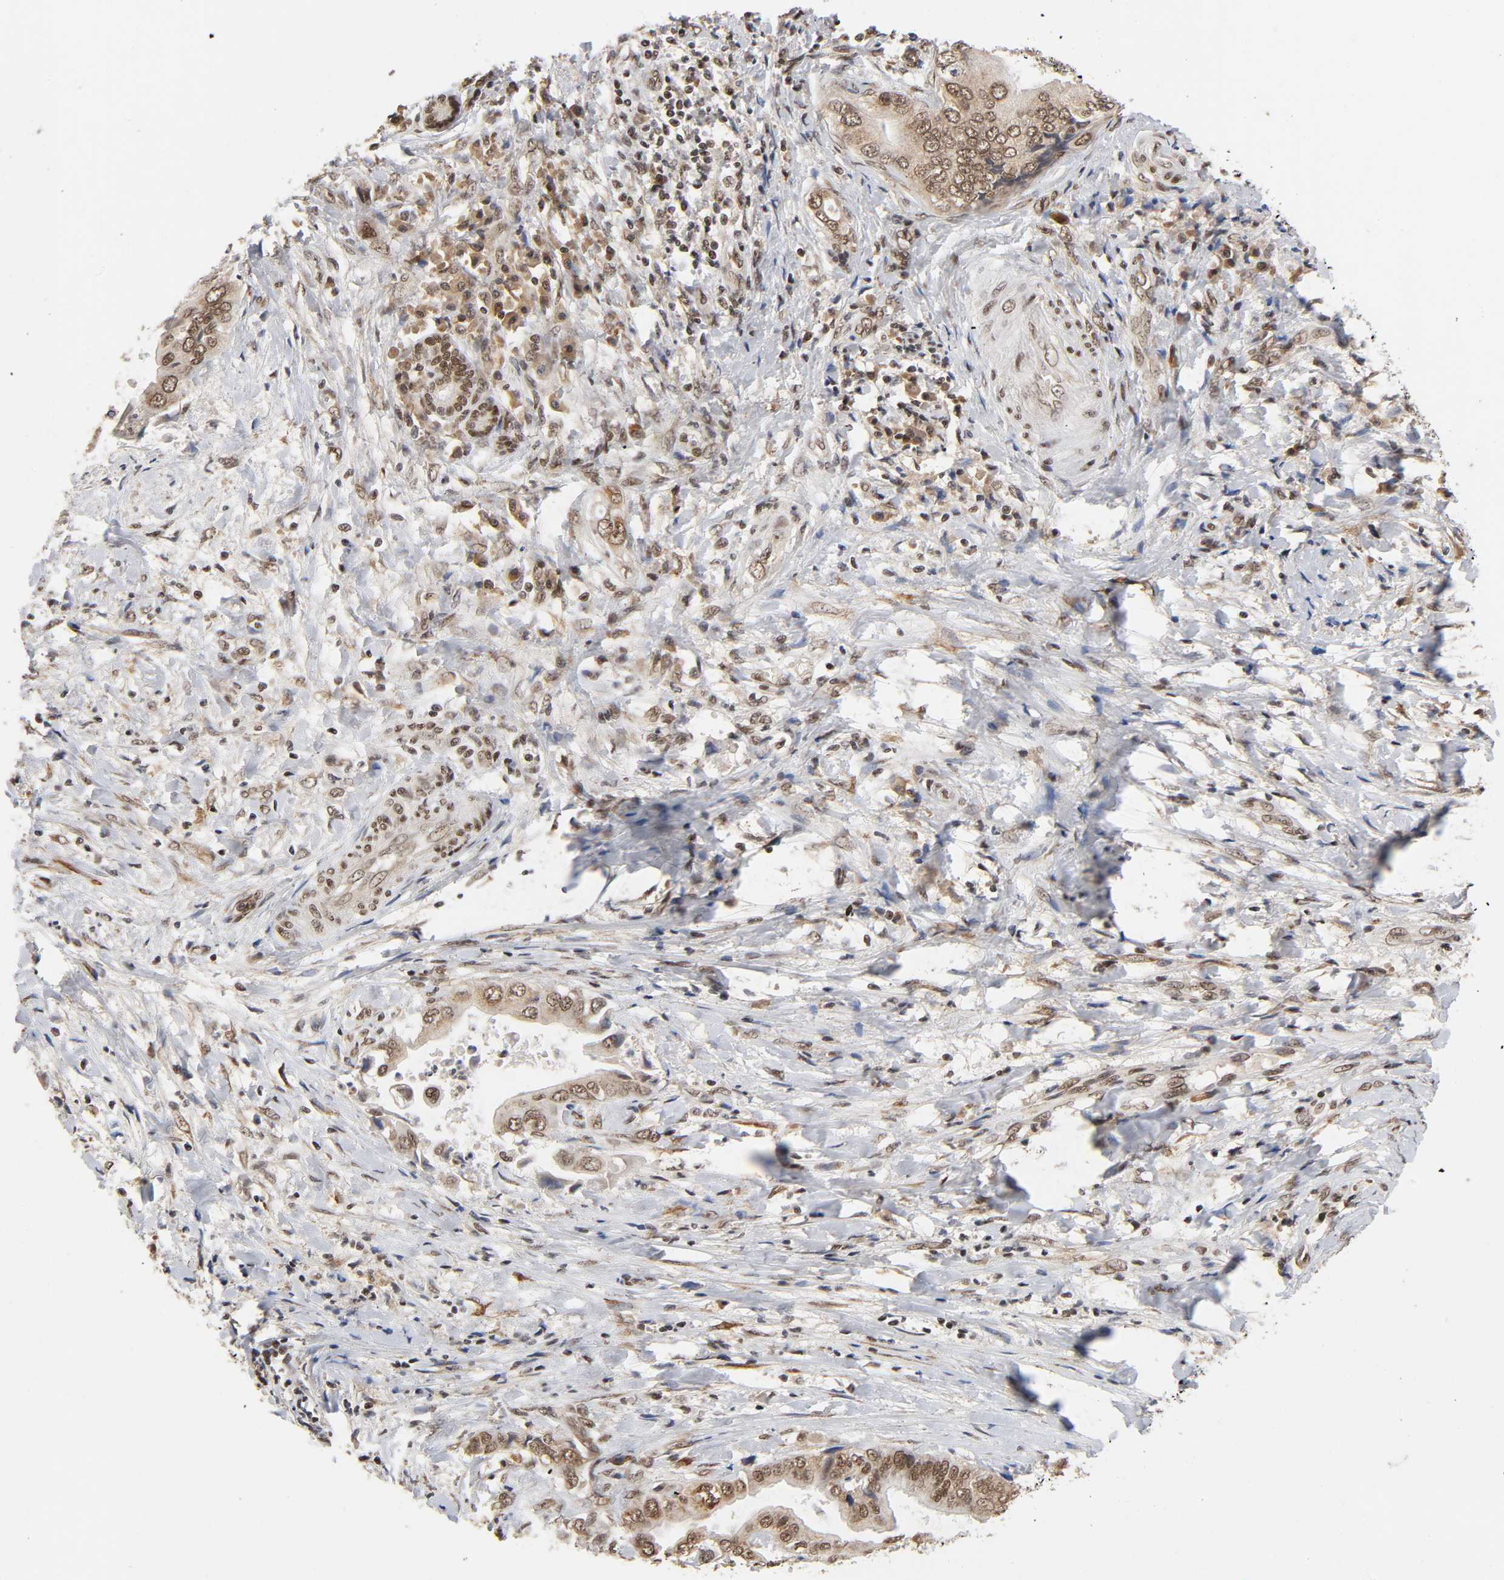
{"staining": {"intensity": "moderate", "quantity": ">75%", "location": "cytoplasmic/membranous,nuclear"}, "tissue": "liver cancer", "cell_type": "Tumor cells", "image_type": "cancer", "snomed": [{"axis": "morphology", "description": "Cholangiocarcinoma"}, {"axis": "topography", "description": "Liver"}], "caption": "A medium amount of moderate cytoplasmic/membranous and nuclear positivity is appreciated in approximately >75% of tumor cells in liver cancer (cholangiocarcinoma) tissue.", "gene": "ZNF384", "patient": {"sex": "male", "age": 58}}